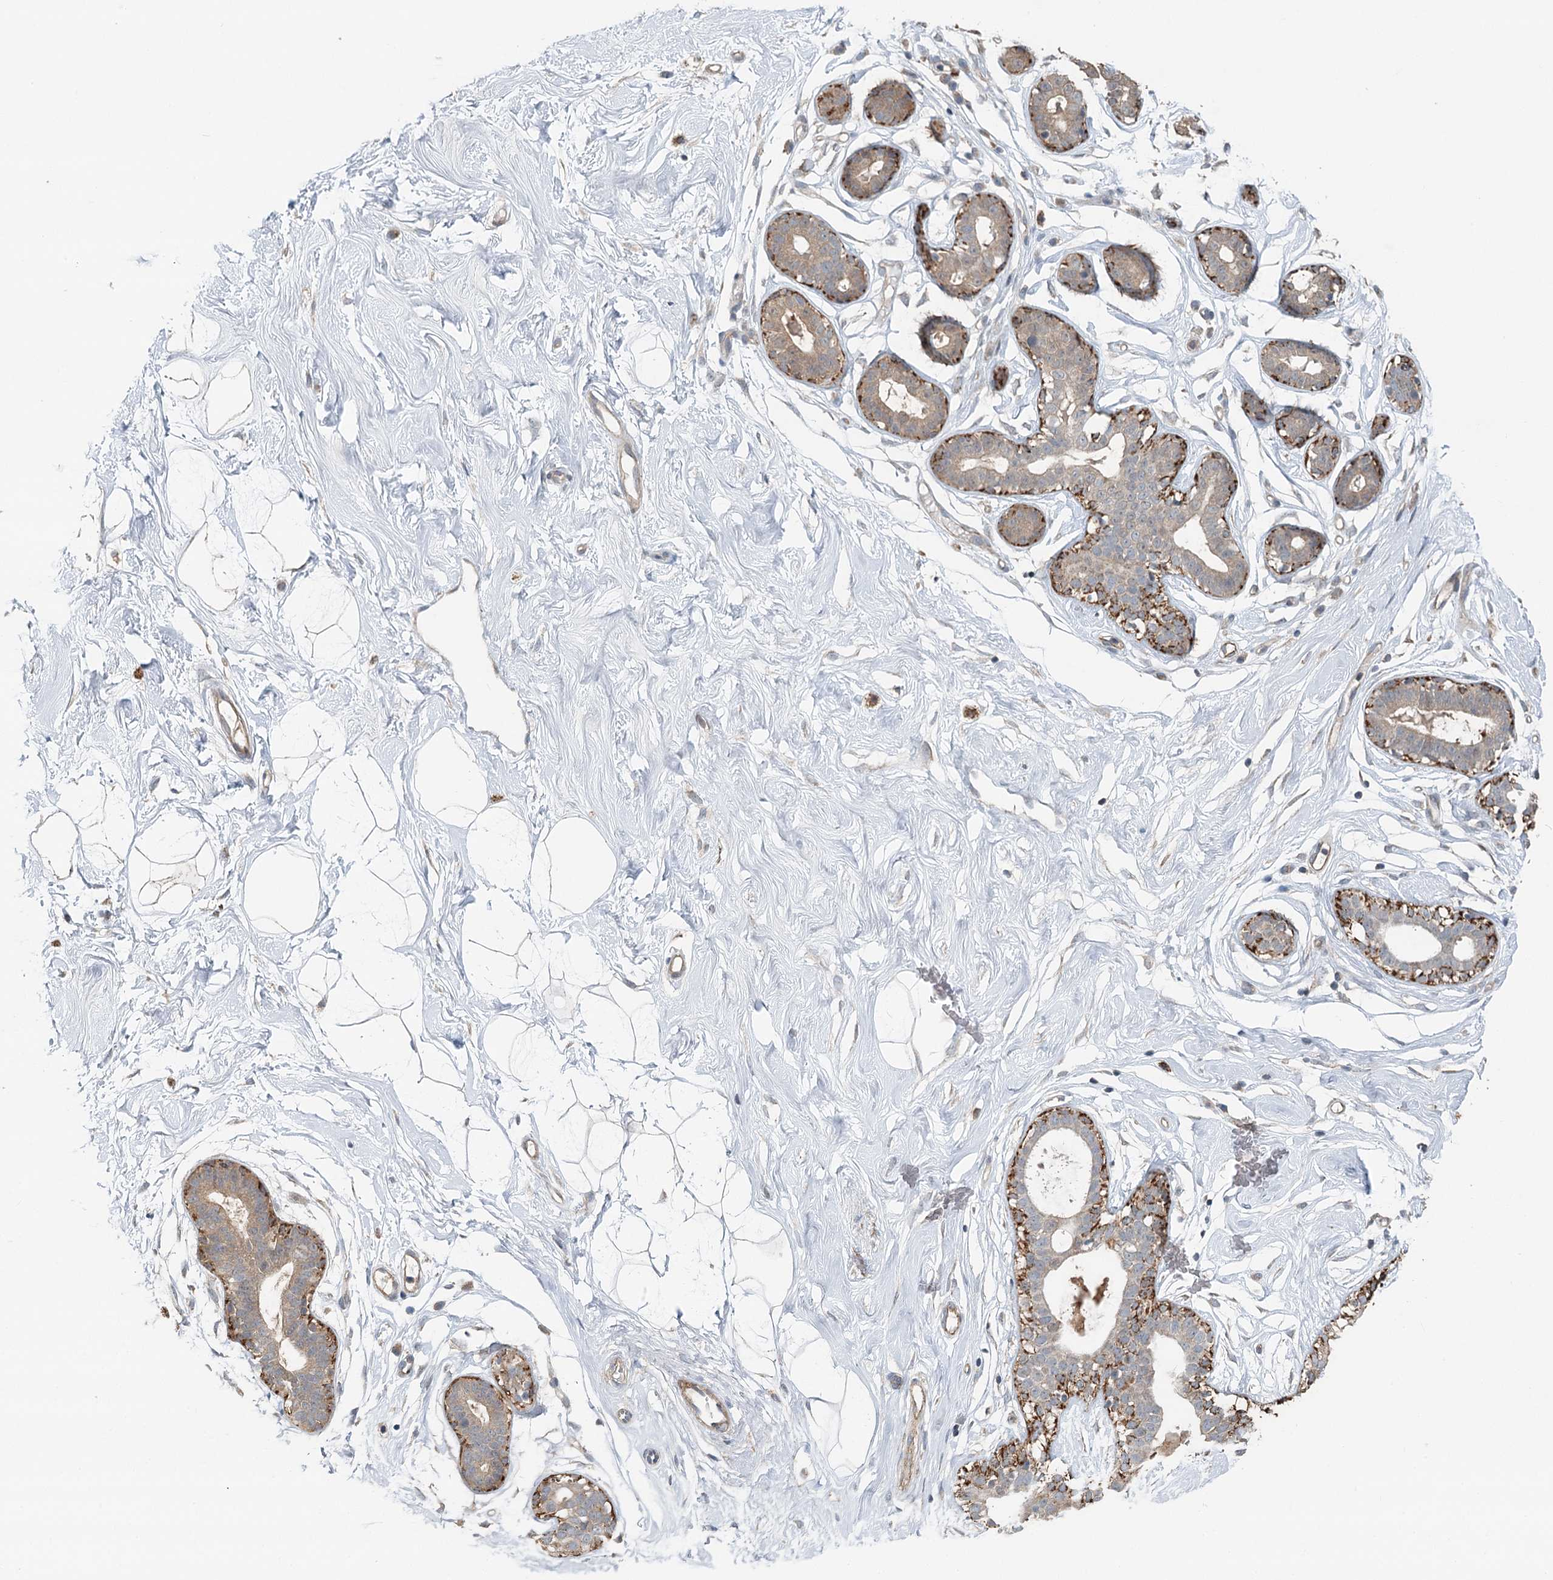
{"staining": {"intensity": "weak", "quantity": "25%-75%", "location": "cytoplasmic/membranous"}, "tissue": "breast", "cell_type": "Adipocytes", "image_type": "normal", "snomed": [{"axis": "morphology", "description": "Normal tissue, NOS"}, {"axis": "morphology", "description": "Adenoma, NOS"}, {"axis": "topography", "description": "Breast"}], "caption": "Immunohistochemical staining of unremarkable breast shows weak cytoplasmic/membranous protein positivity in about 25%-75% of adipocytes. The staining was performed using DAB, with brown indicating positive protein expression. Nuclei are stained blue with hematoxylin.", "gene": "RNF111", "patient": {"sex": "female", "age": 23}}